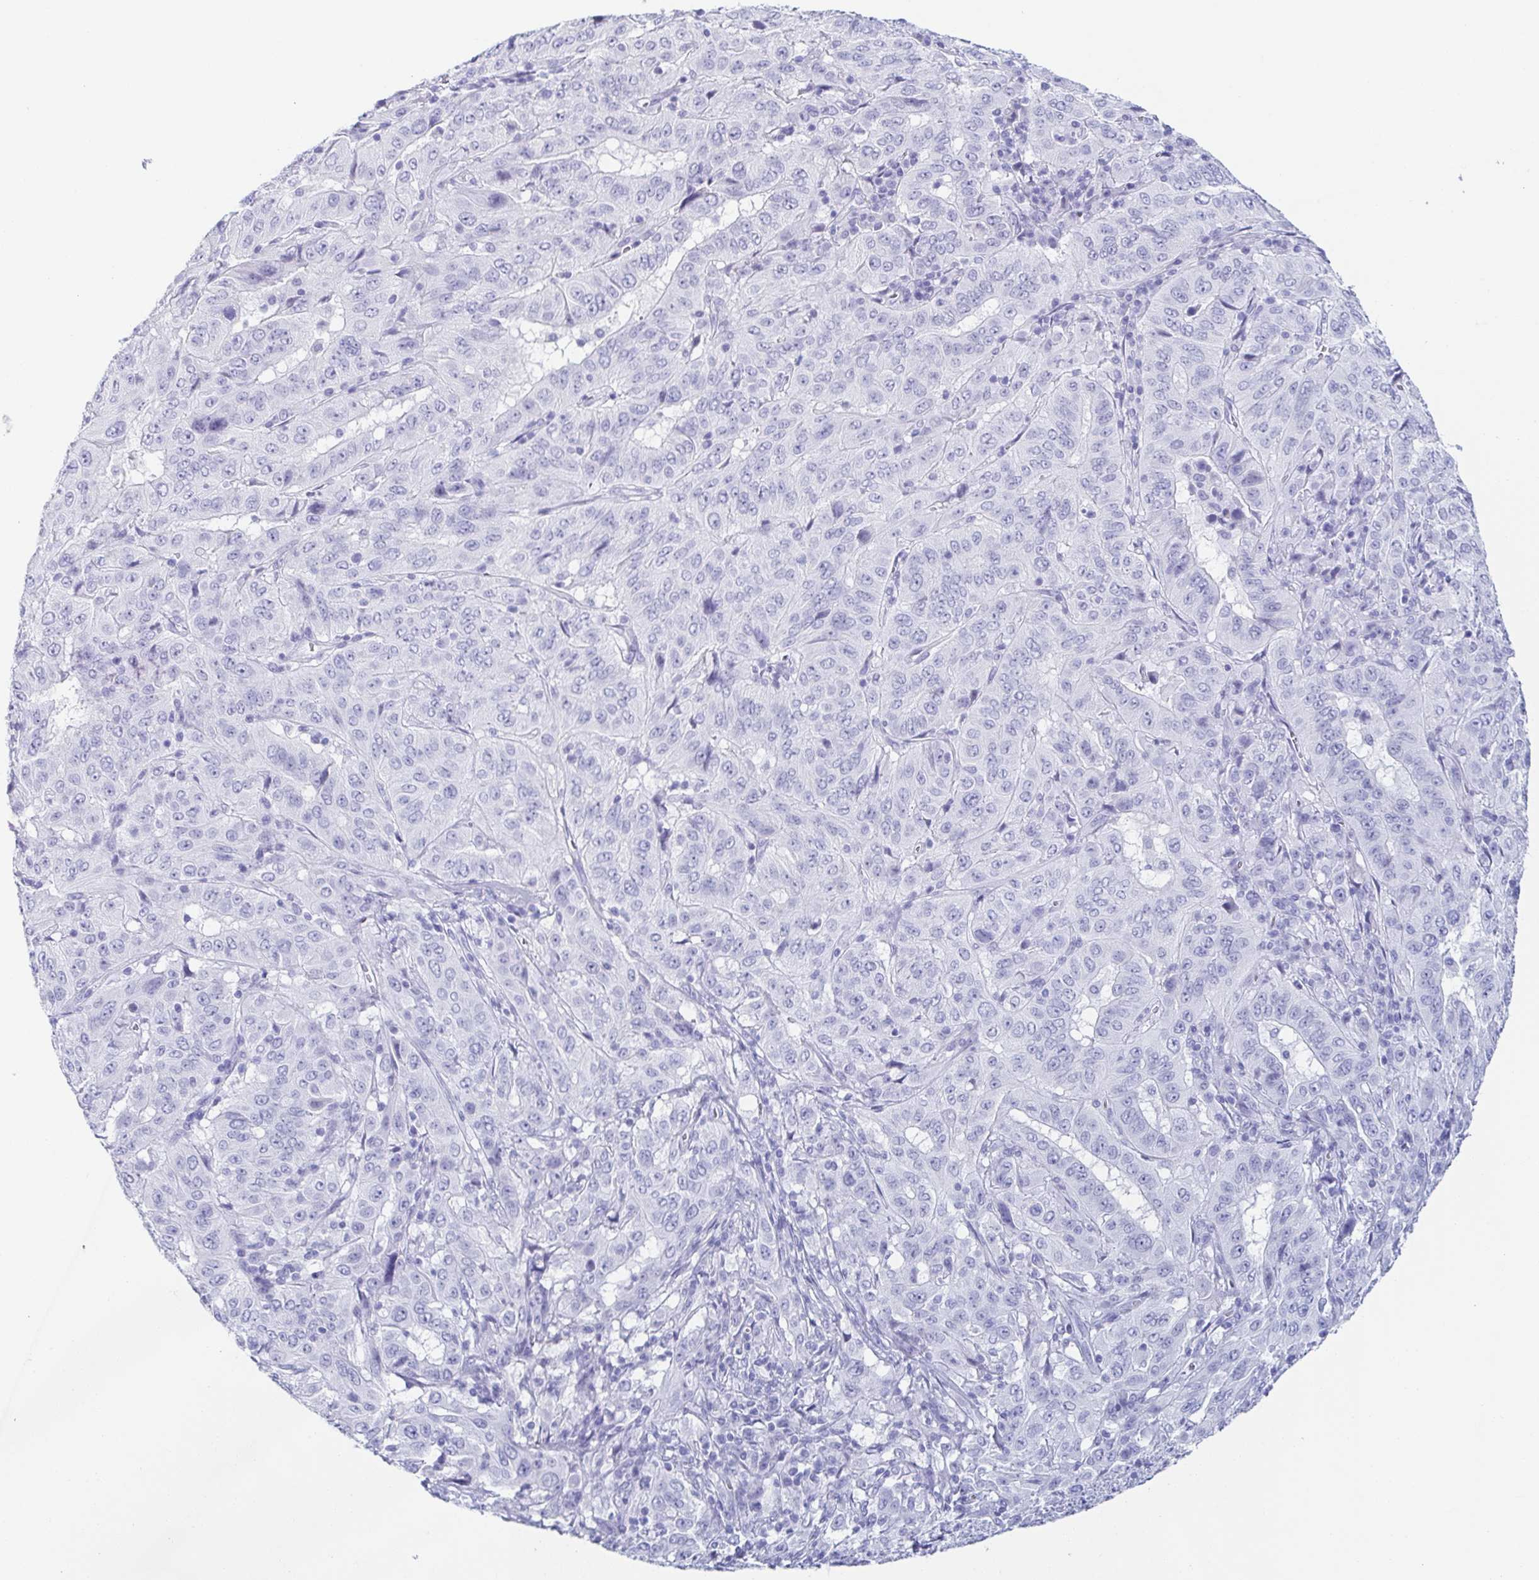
{"staining": {"intensity": "negative", "quantity": "none", "location": "none"}, "tissue": "pancreatic cancer", "cell_type": "Tumor cells", "image_type": "cancer", "snomed": [{"axis": "morphology", "description": "Adenocarcinoma, NOS"}, {"axis": "topography", "description": "Pancreas"}], "caption": "IHC of human pancreatic cancer (adenocarcinoma) exhibits no expression in tumor cells.", "gene": "ZG16B", "patient": {"sex": "male", "age": 63}}